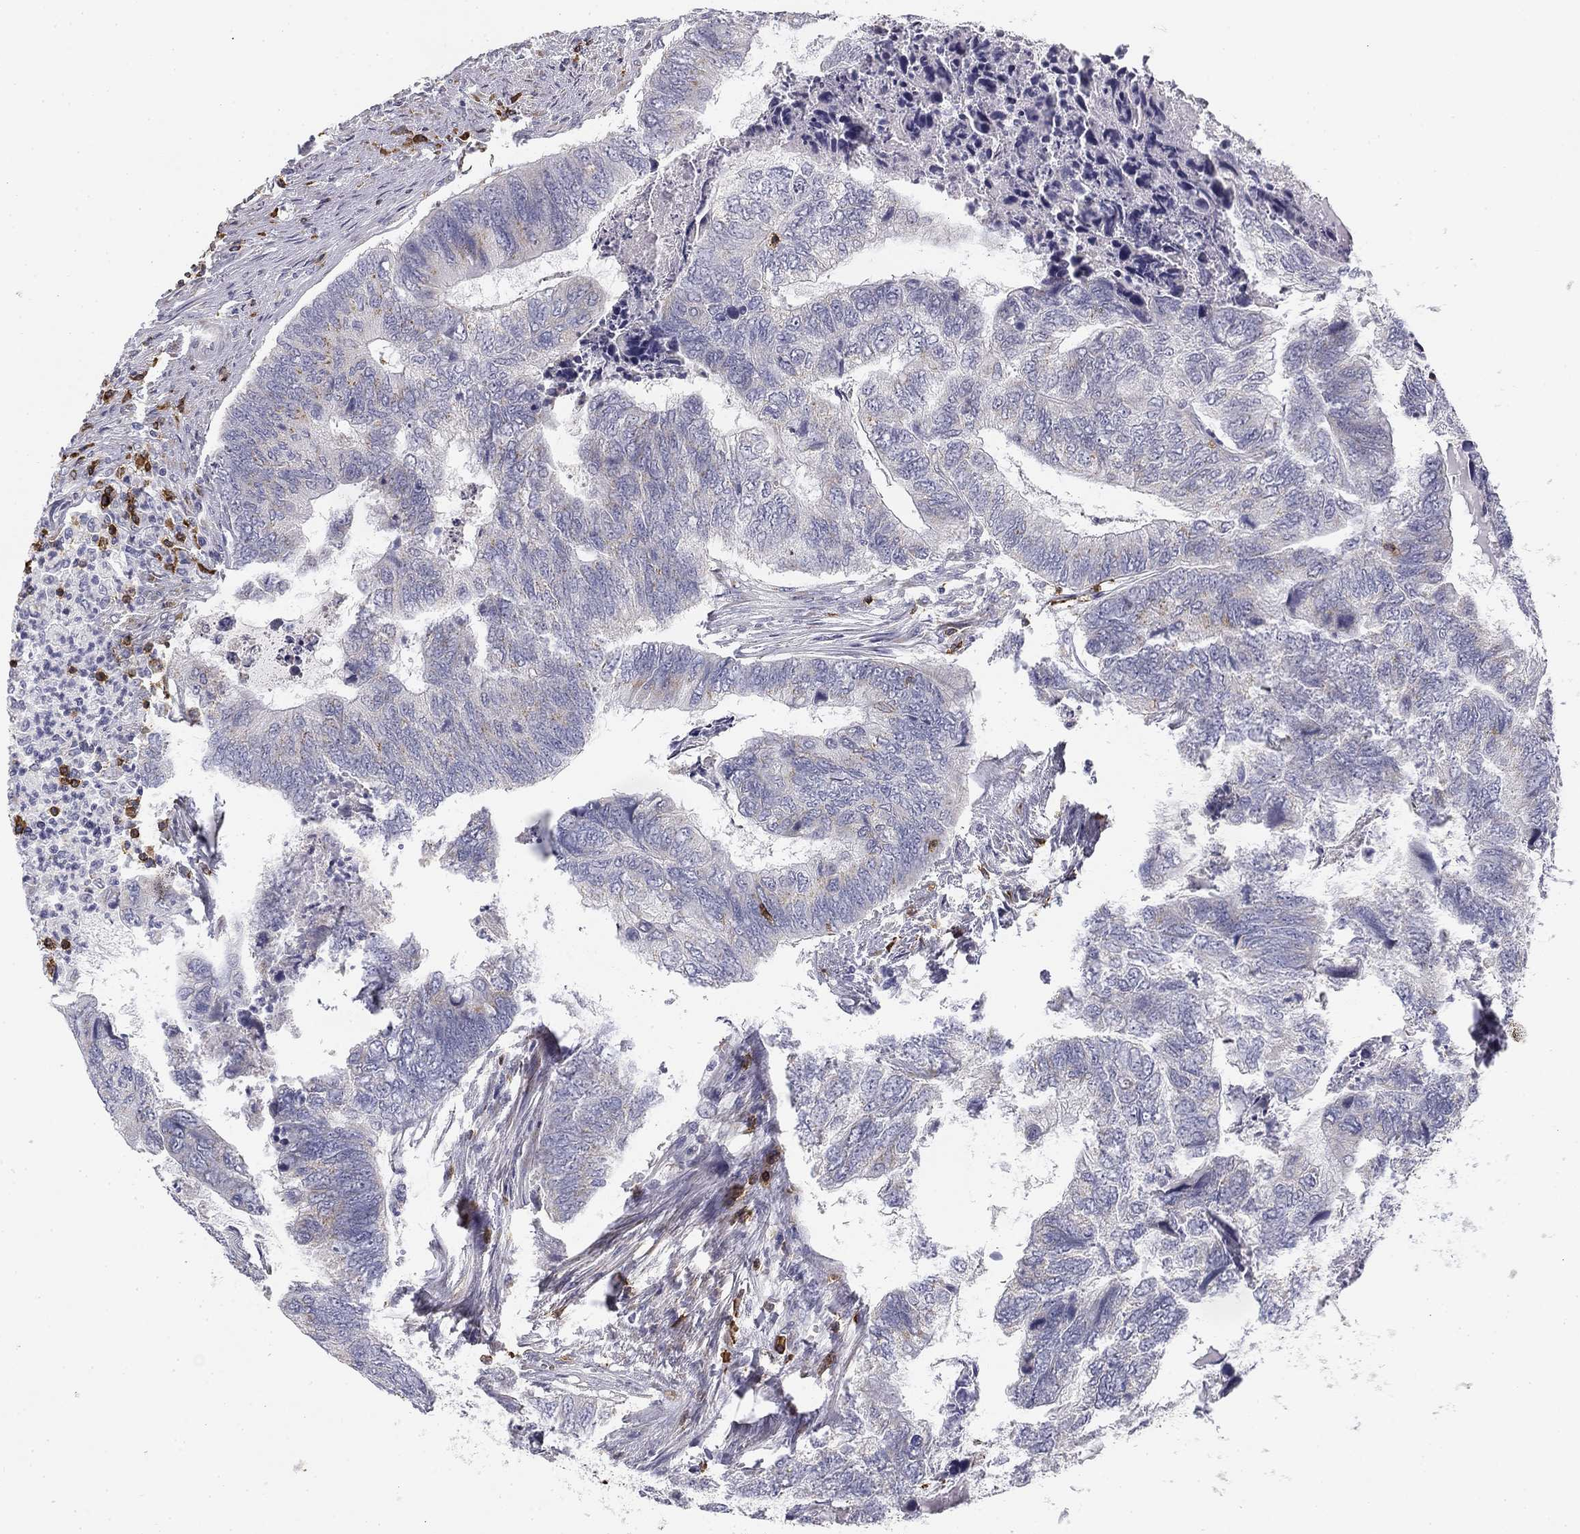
{"staining": {"intensity": "negative", "quantity": "none", "location": "none"}, "tissue": "colorectal cancer", "cell_type": "Tumor cells", "image_type": "cancer", "snomed": [{"axis": "morphology", "description": "Adenocarcinoma, NOS"}, {"axis": "topography", "description": "Colon"}], "caption": "This is a histopathology image of immunohistochemistry (IHC) staining of colorectal cancer (adenocarcinoma), which shows no expression in tumor cells.", "gene": "TRAT1", "patient": {"sex": "female", "age": 67}}